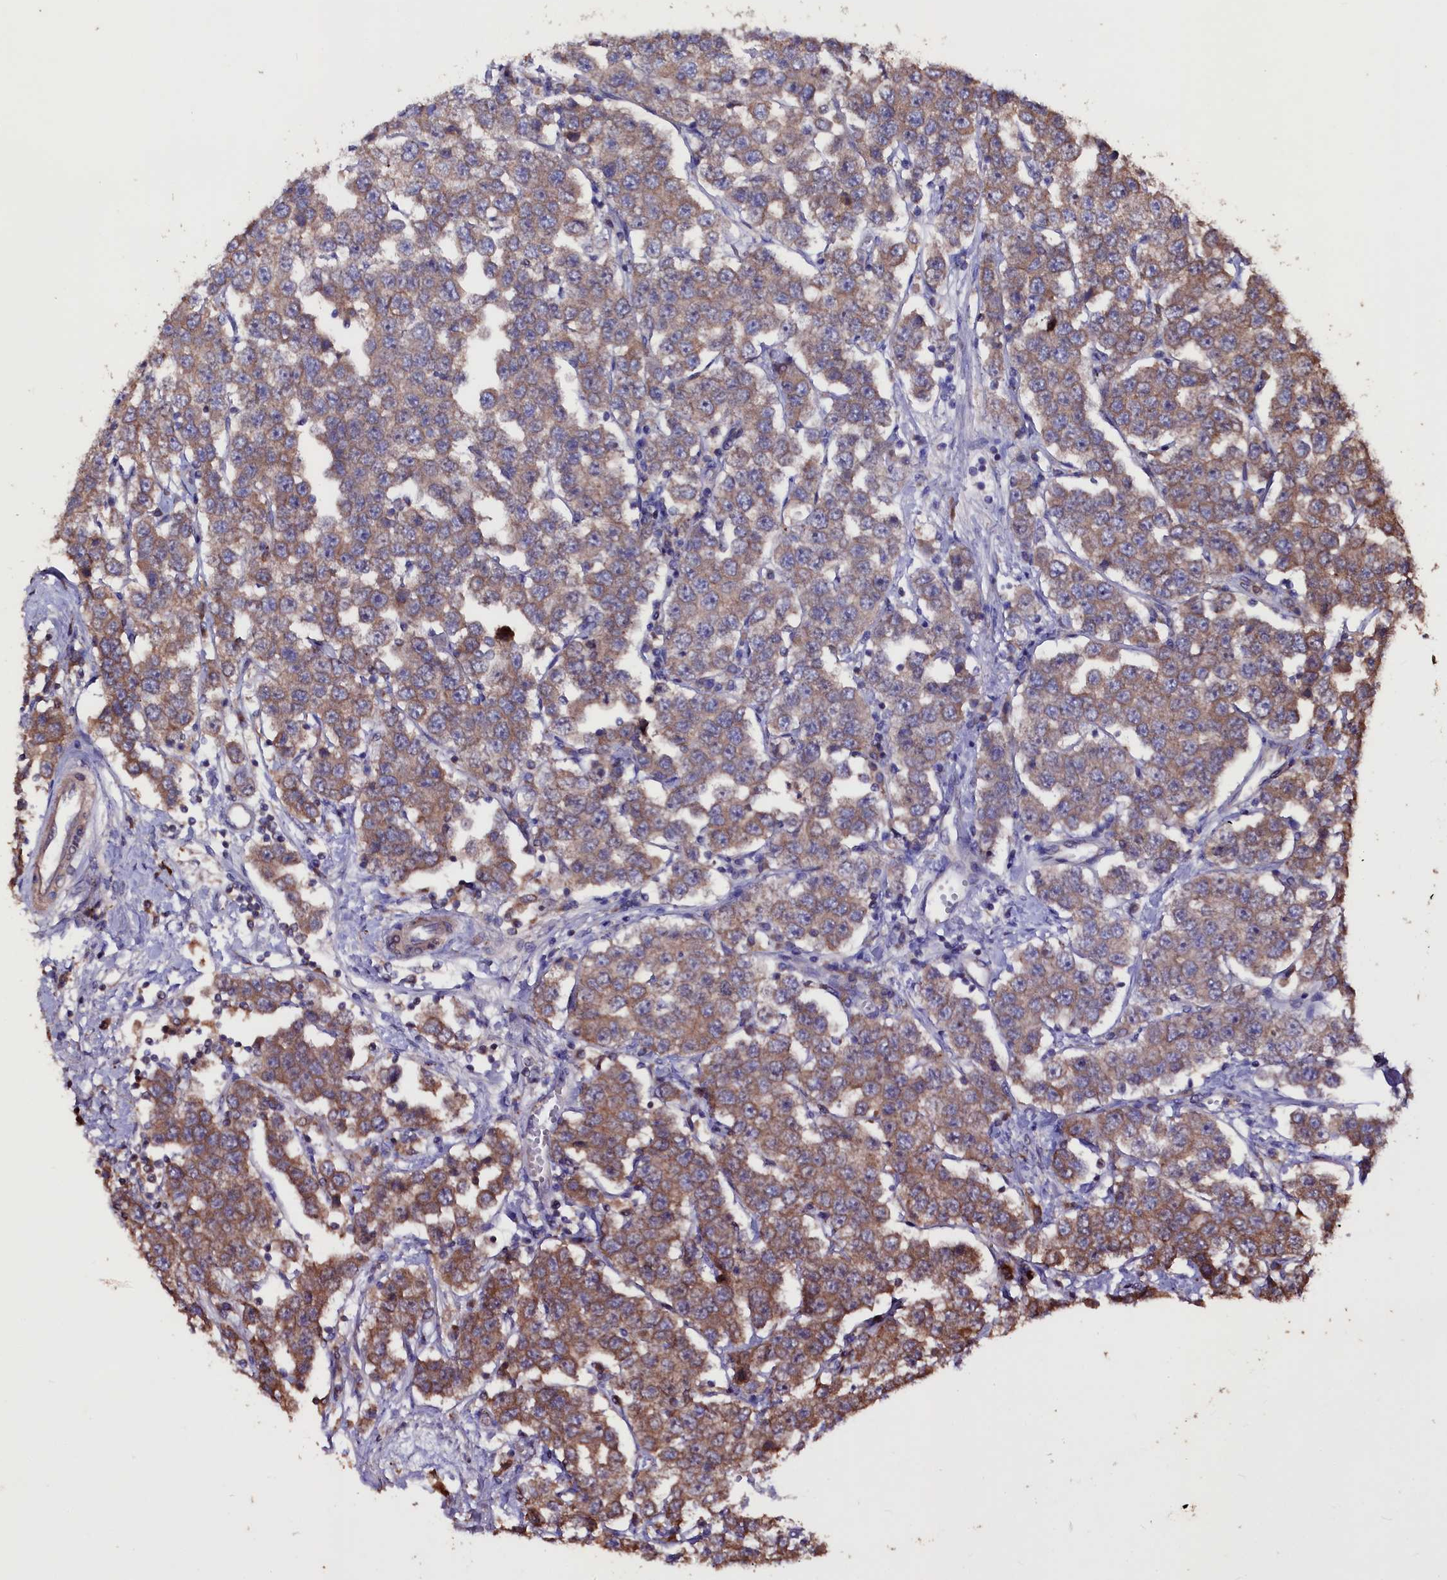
{"staining": {"intensity": "moderate", "quantity": ">75%", "location": "cytoplasmic/membranous"}, "tissue": "testis cancer", "cell_type": "Tumor cells", "image_type": "cancer", "snomed": [{"axis": "morphology", "description": "Seminoma, NOS"}, {"axis": "topography", "description": "Testis"}], "caption": "Protein analysis of seminoma (testis) tissue shows moderate cytoplasmic/membranous staining in approximately >75% of tumor cells. (brown staining indicates protein expression, while blue staining denotes nuclei).", "gene": "MYO1H", "patient": {"sex": "male", "age": 28}}